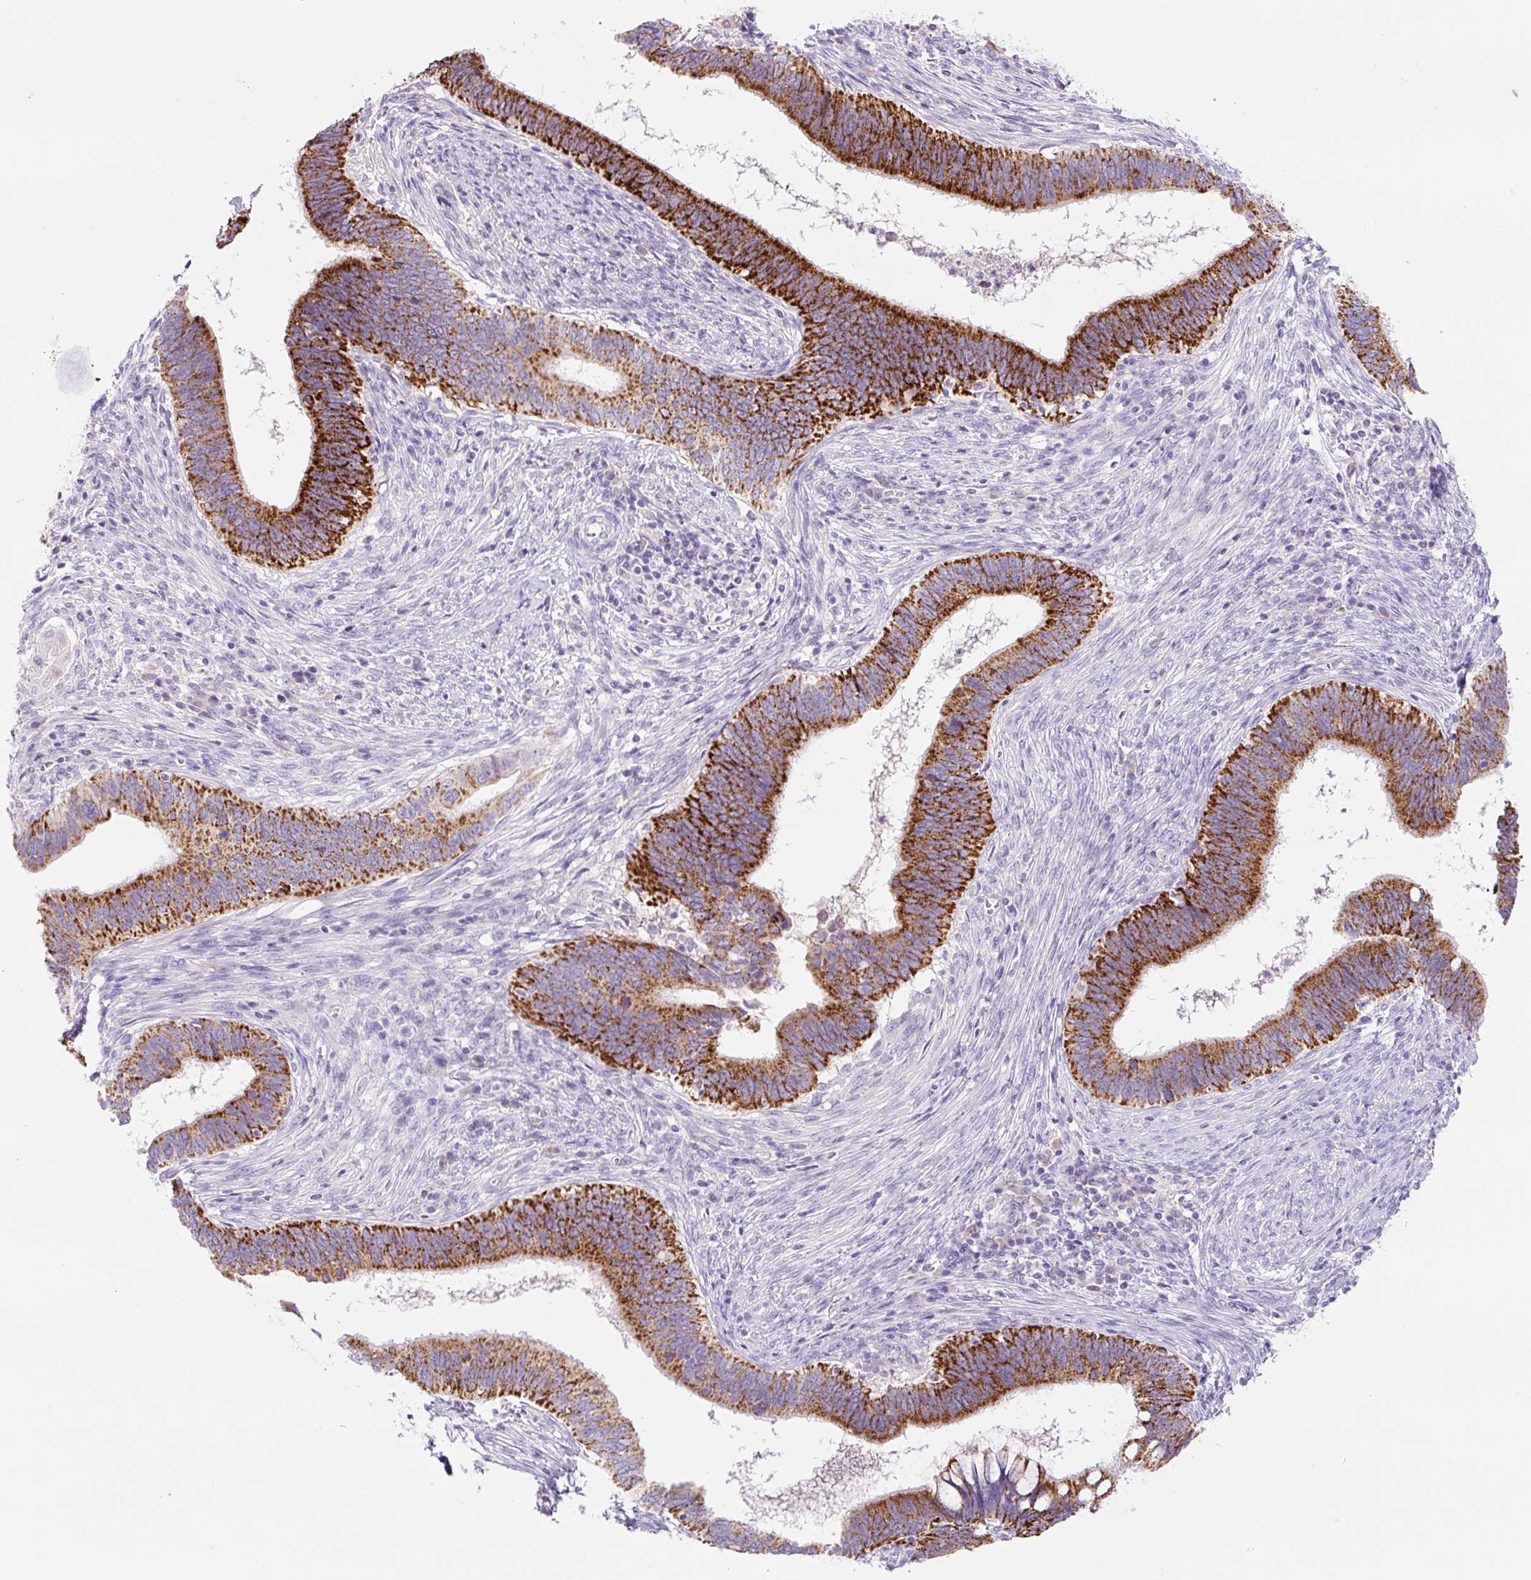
{"staining": {"intensity": "strong", "quantity": ">75%", "location": "cytoplasmic/membranous"}, "tissue": "cervical cancer", "cell_type": "Tumor cells", "image_type": "cancer", "snomed": [{"axis": "morphology", "description": "Adenocarcinoma, NOS"}, {"axis": "topography", "description": "Cervix"}], "caption": "This histopathology image reveals cervical cancer (adenocarcinoma) stained with IHC to label a protein in brown. The cytoplasmic/membranous of tumor cells show strong positivity for the protein. Nuclei are counter-stained blue.", "gene": "NDST3", "patient": {"sex": "female", "age": 42}}